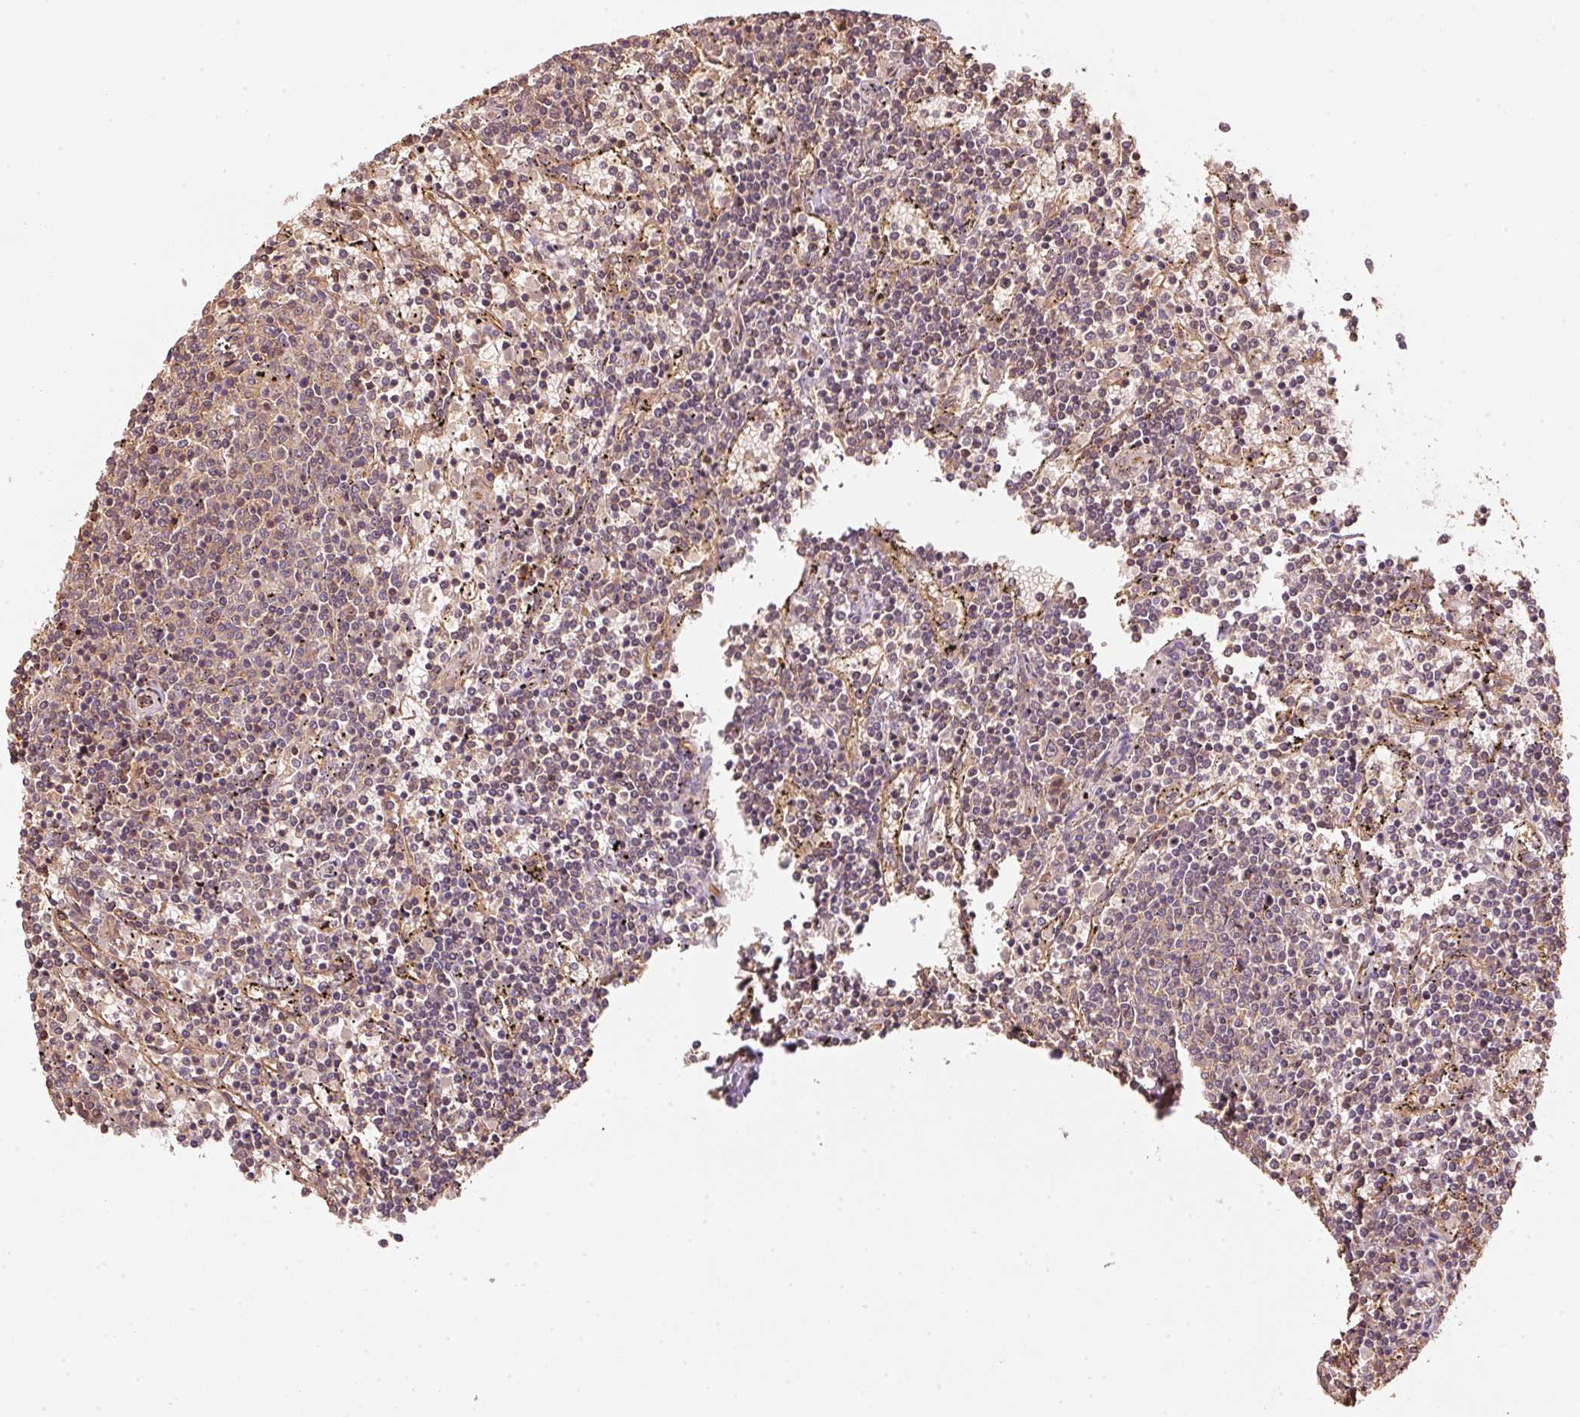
{"staining": {"intensity": "negative", "quantity": "none", "location": "none"}, "tissue": "lymphoma", "cell_type": "Tumor cells", "image_type": "cancer", "snomed": [{"axis": "morphology", "description": "Malignant lymphoma, non-Hodgkin's type, Low grade"}, {"axis": "topography", "description": "Spleen"}], "caption": "Immunohistochemical staining of lymphoma exhibits no significant positivity in tumor cells.", "gene": "STAU1", "patient": {"sex": "female", "age": 50}}